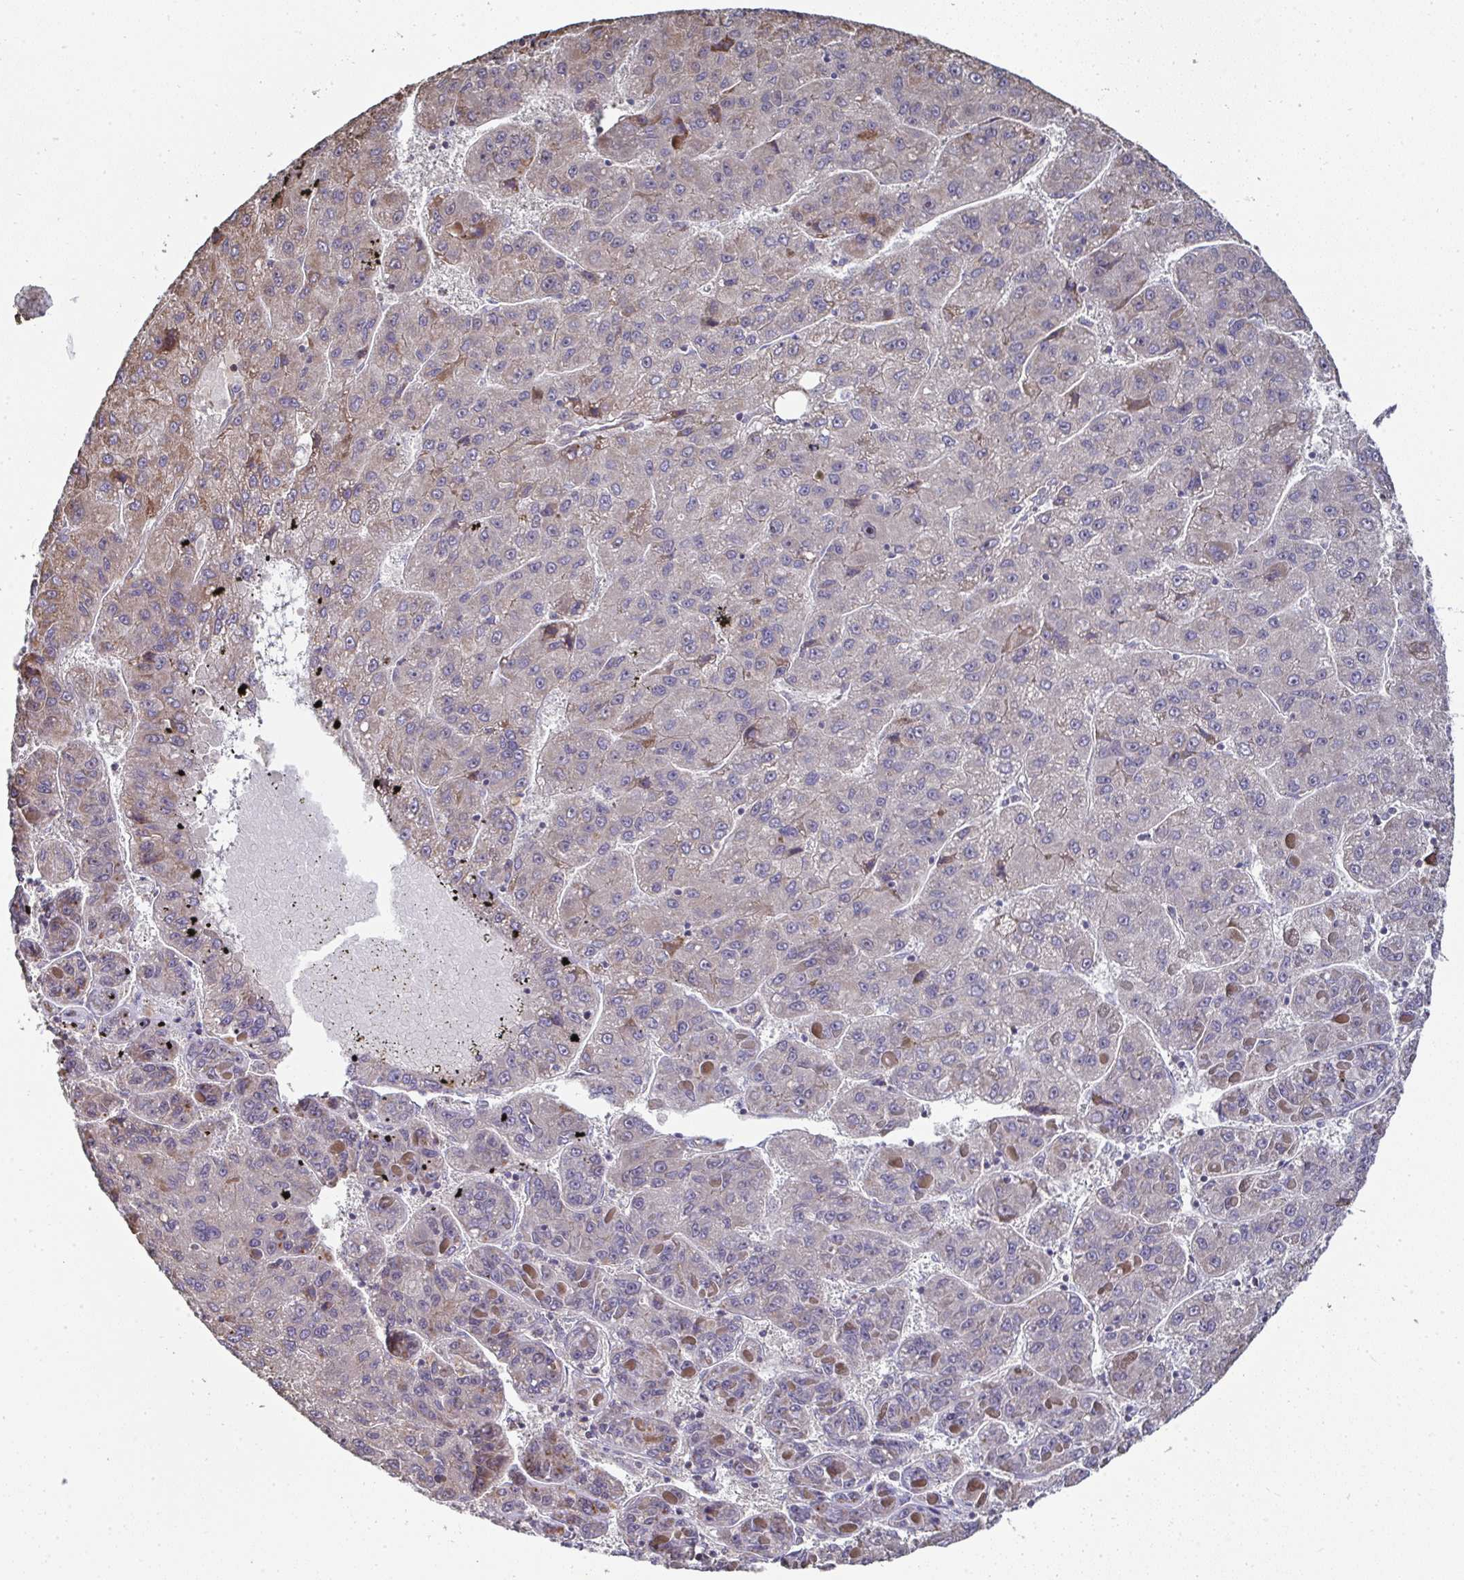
{"staining": {"intensity": "moderate", "quantity": "<25%", "location": "cytoplasmic/membranous"}, "tissue": "liver cancer", "cell_type": "Tumor cells", "image_type": "cancer", "snomed": [{"axis": "morphology", "description": "Carcinoma, Hepatocellular, NOS"}, {"axis": "topography", "description": "Liver"}], "caption": "Immunohistochemical staining of human liver hepatocellular carcinoma reveals low levels of moderate cytoplasmic/membranous protein positivity in approximately <25% of tumor cells. (DAB = brown stain, brightfield microscopy at high magnification).", "gene": "AGTPBP1", "patient": {"sex": "female", "age": 82}}